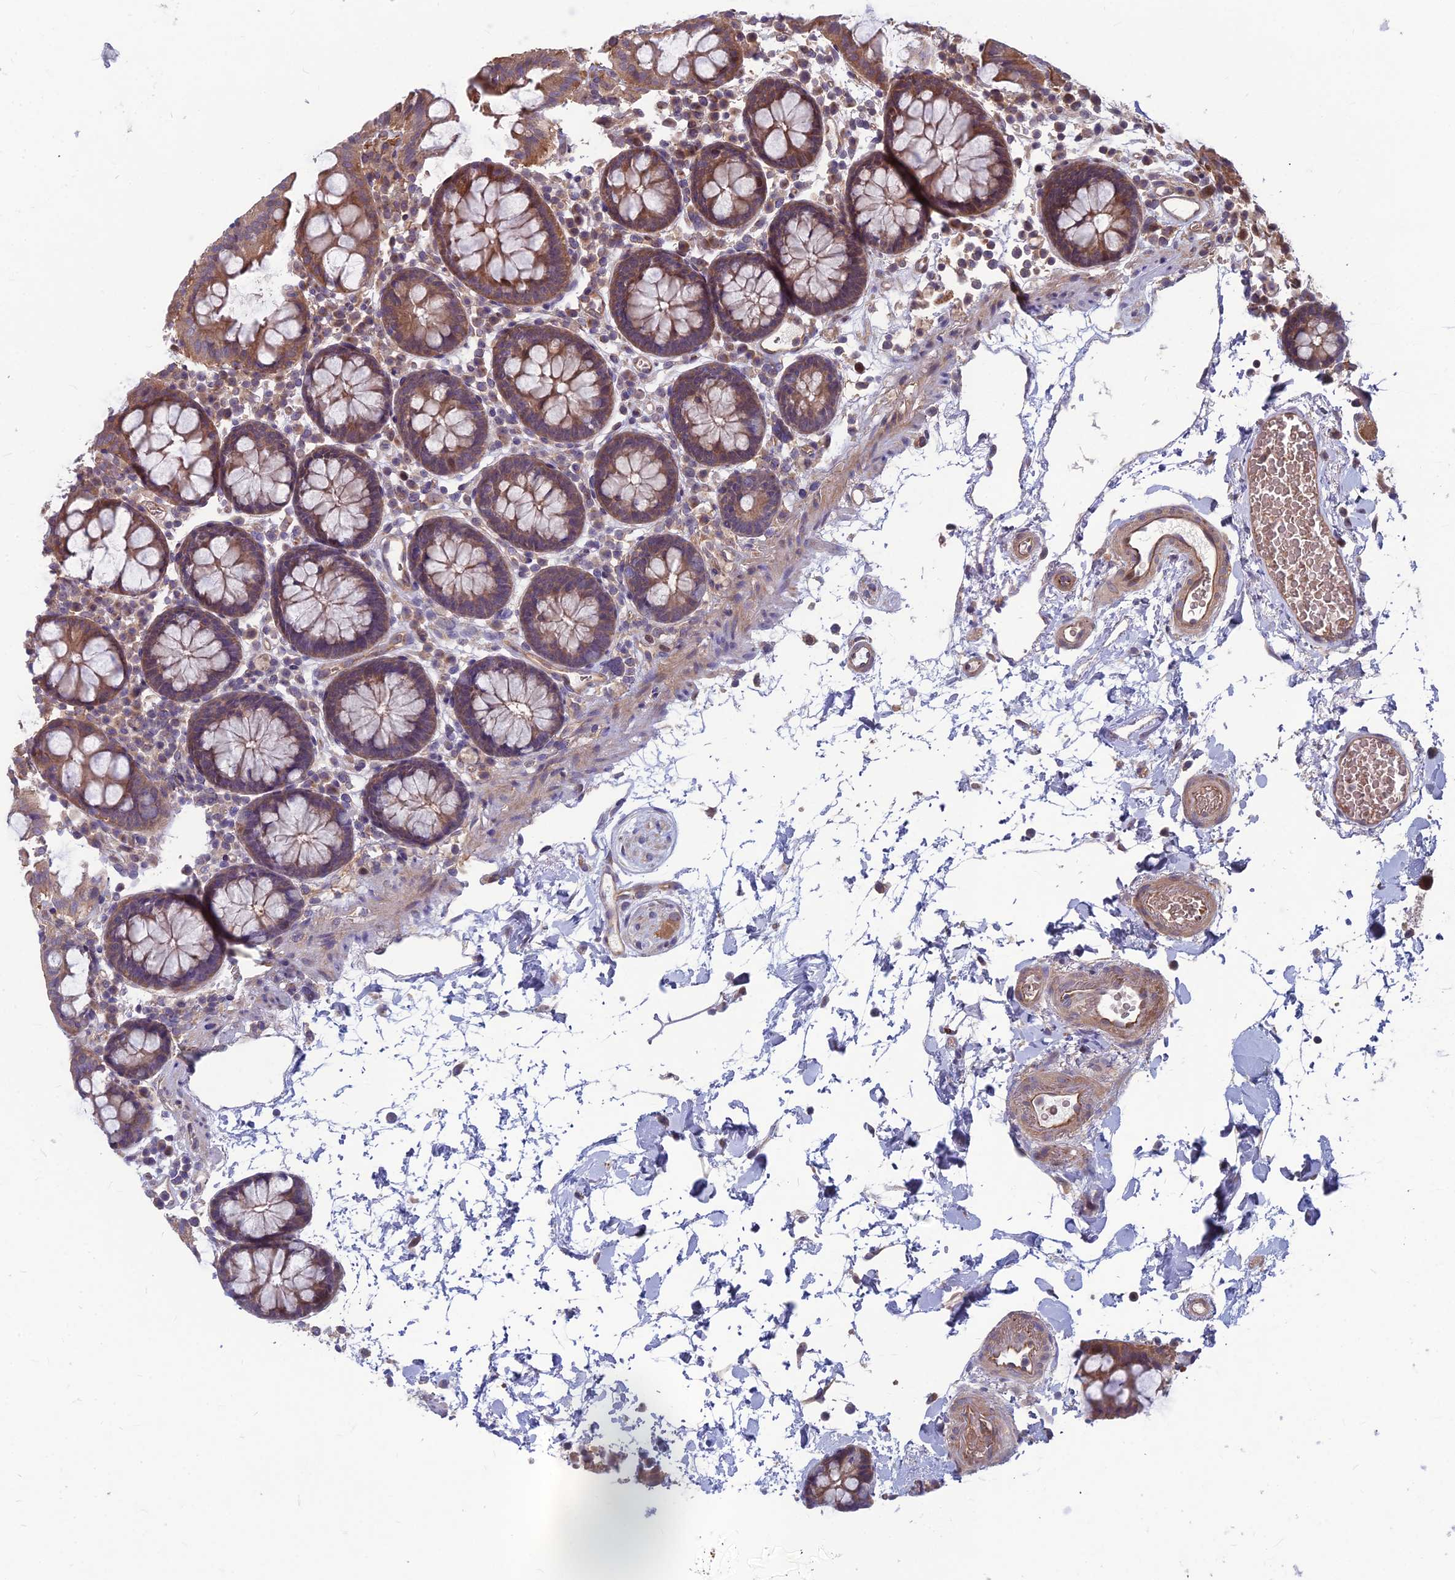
{"staining": {"intensity": "moderate", "quantity": ">75%", "location": "cytoplasmic/membranous"}, "tissue": "colon", "cell_type": "Endothelial cells", "image_type": "normal", "snomed": [{"axis": "morphology", "description": "Normal tissue, NOS"}, {"axis": "topography", "description": "Colon"}], "caption": "DAB immunohistochemical staining of unremarkable colon shows moderate cytoplasmic/membranous protein expression in about >75% of endothelial cells.", "gene": "MFSD8", "patient": {"sex": "male", "age": 75}}